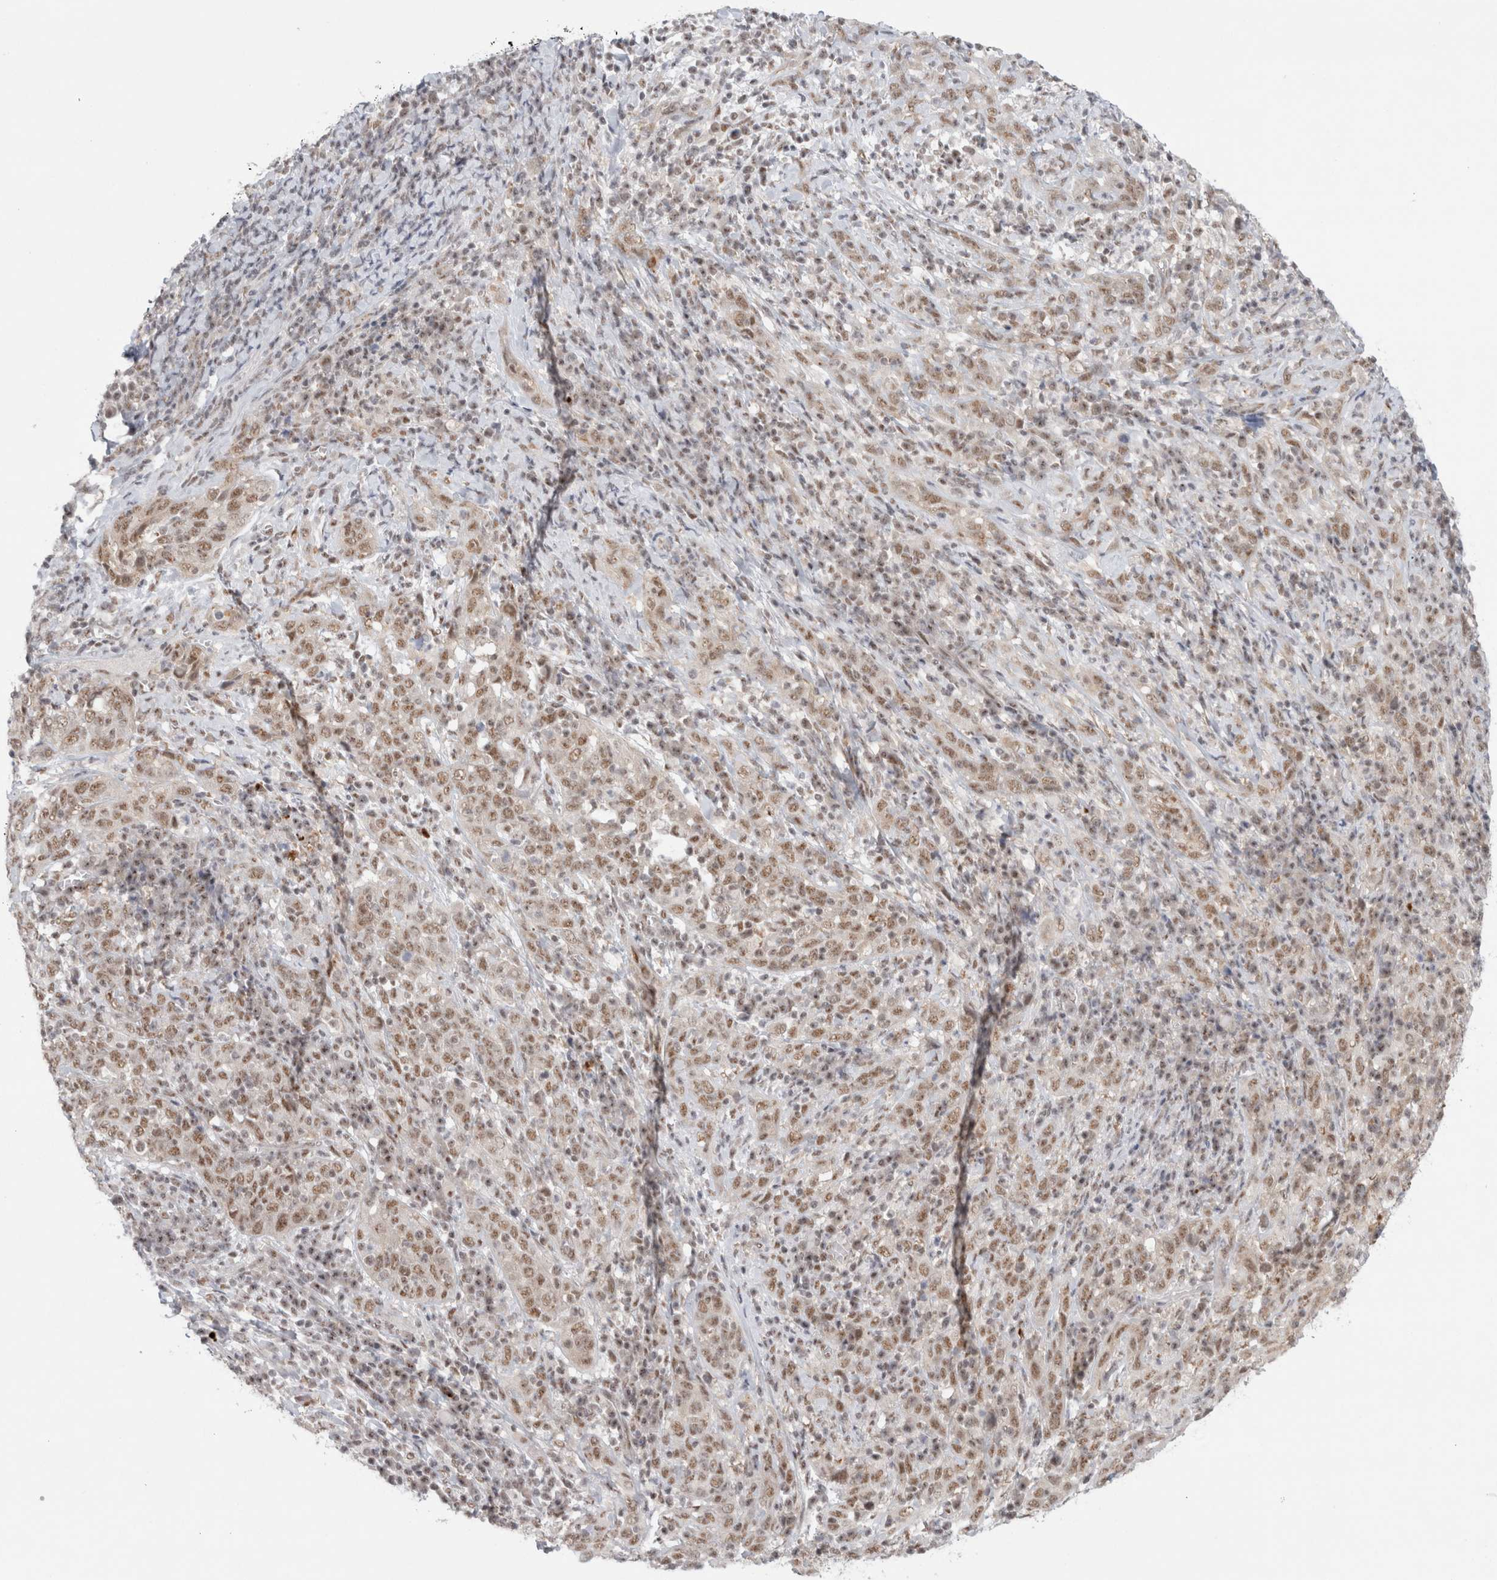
{"staining": {"intensity": "moderate", "quantity": ">75%", "location": "nuclear"}, "tissue": "cervical cancer", "cell_type": "Tumor cells", "image_type": "cancer", "snomed": [{"axis": "morphology", "description": "Squamous cell carcinoma, NOS"}, {"axis": "topography", "description": "Cervix"}], "caption": "An immunohistochemistry (IHC) histopathology image of tumor tissue is shown. Protein staining in brown labels moderate nuclear positivity in cervical cancer (squamous cell carcinoma) within tumor cells.", "gene": "TRMT12", "patient": {"sex": "female", "age": 46}}